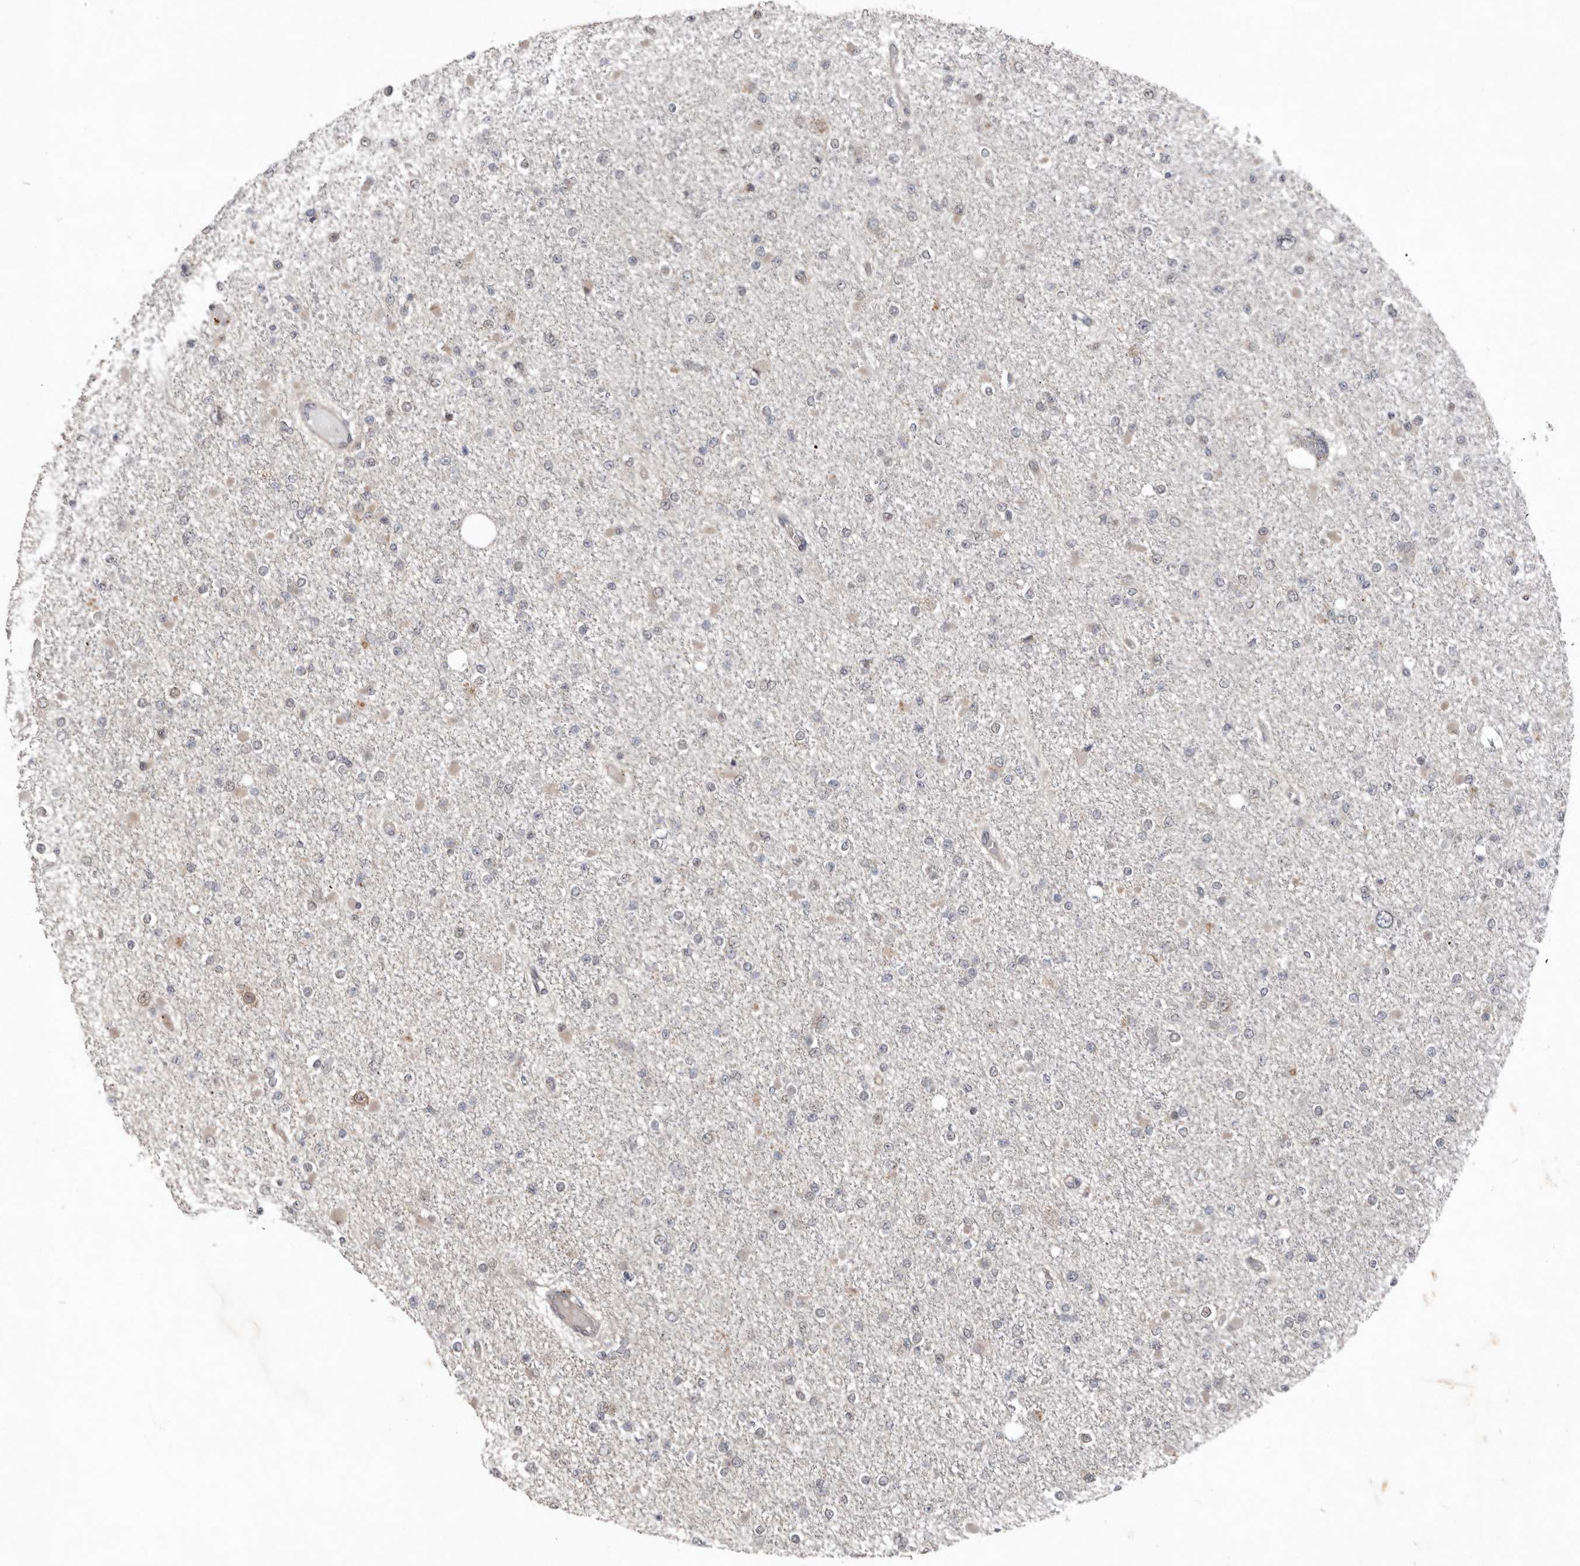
{"staining": {"intensity": "negative", "quantity": "none", "location": "none"}, "tissue": "glioma", "cell_type": "Tumor cells", "image_type": "cancer", "snomed": [{"axis": "morphology", "description": "Glioma, malignant, Low grade"}, {"axis": "topography", "description": "Brain"}], "caption": "Human glioma stained for a protein using IHC shows no staining in tumor cells.", "gene": "CHML", "patient": {"sex": "female", "age": 22}}